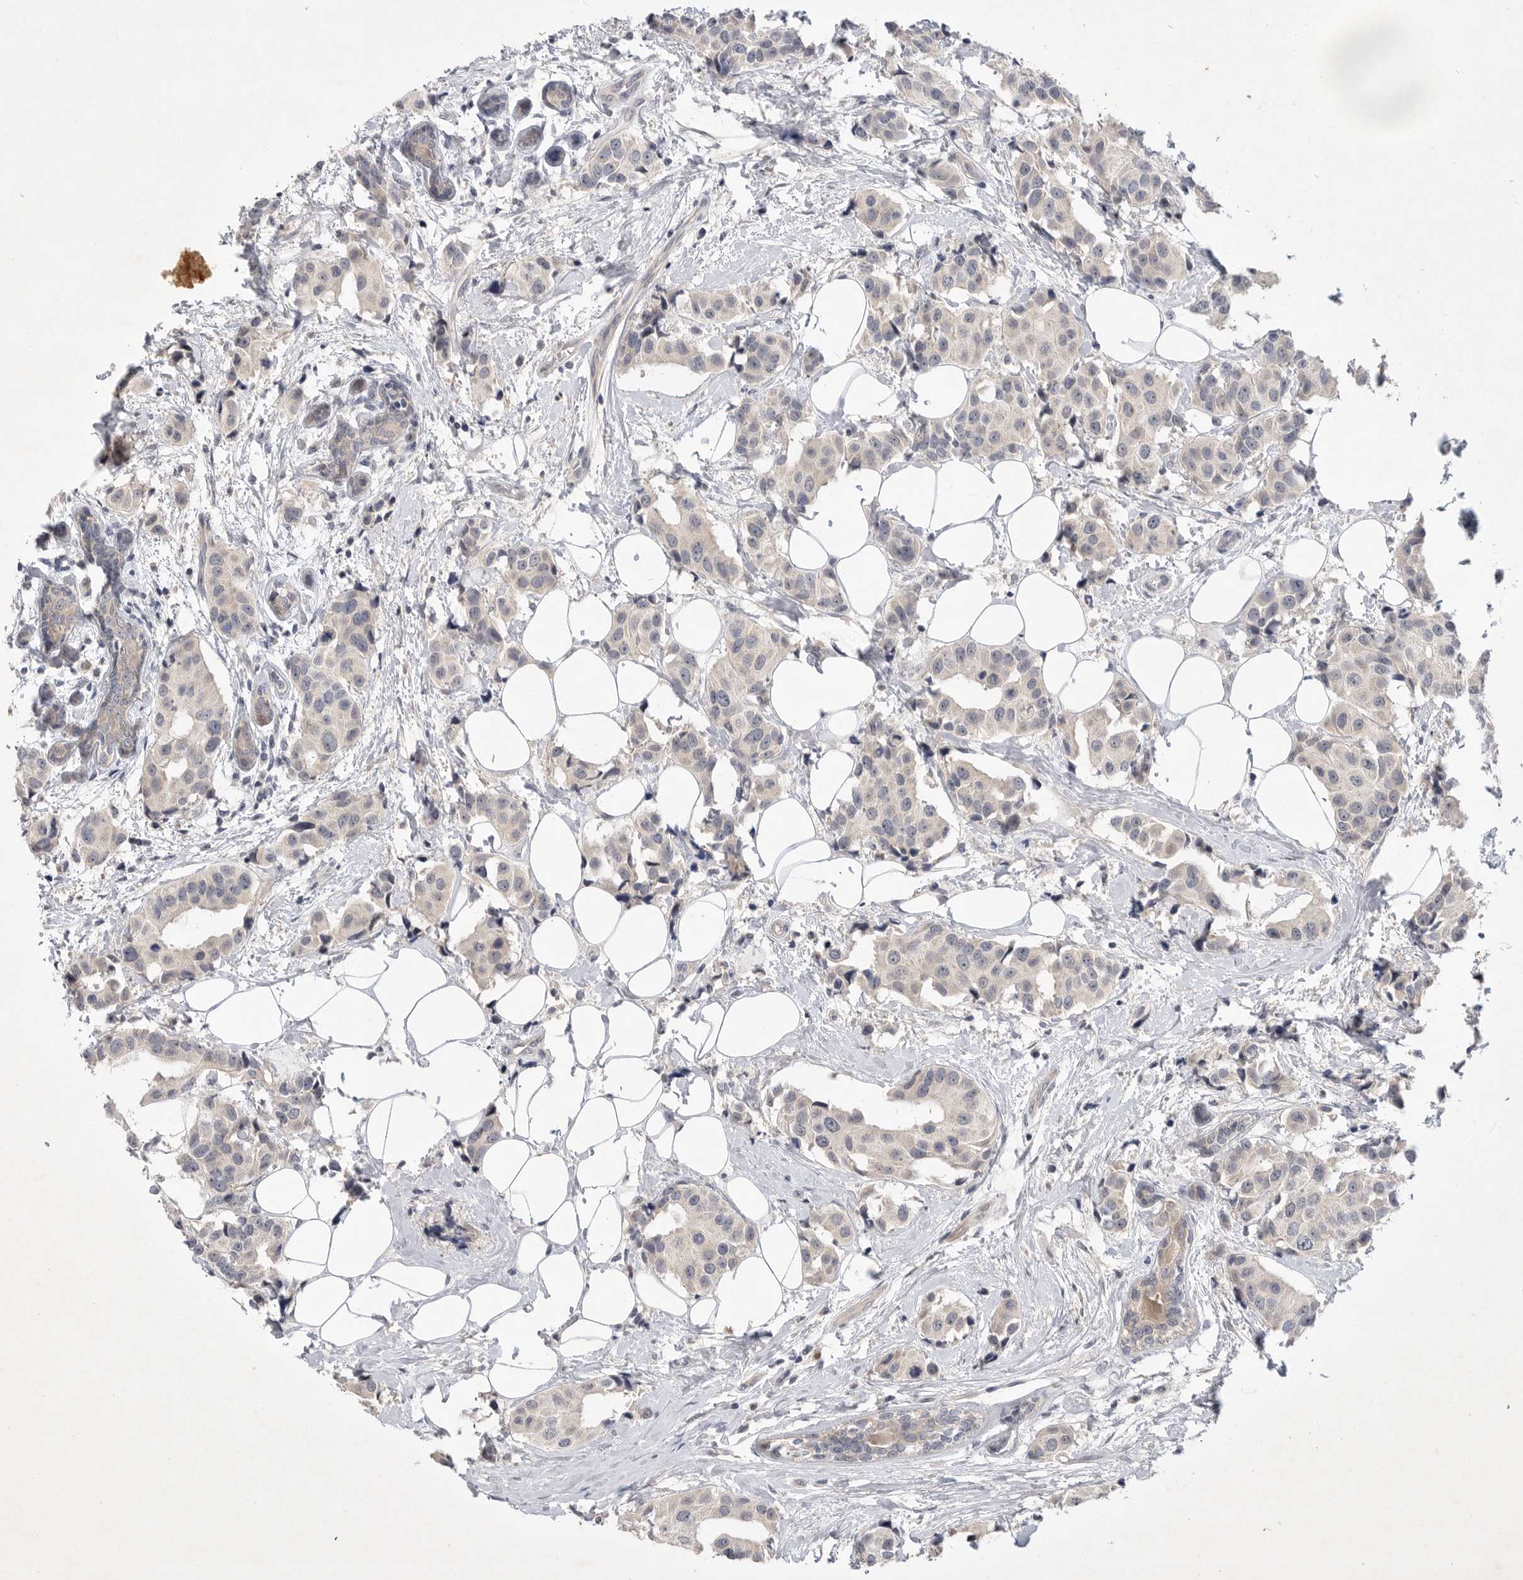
{"staining": {"intensity": "negative", "quantity": "none", "location": "none"}, "tissue": "breast cancer", "cell_type": "Tumor cells", "image_type": "cancer", "snomed": [{"axis": "morphology", "description": "Normal tissue, NOS"}, {"axis": "morphology", "description": "Duct carcinoma"}, {"axis": "topography", "description": "Breast"}], "caption": "Immunohistochemistry (IHC) image of neoplastic tissue: human intraductal carcinoma (breast) stained with DAB (3,3'-diaminobenzidine) demonstrates no significant protein positivity in tumor cells. Nuclei are stained in blue.", "gene": "ITGAD", "patient": {"sex": "female", "age": 39}}